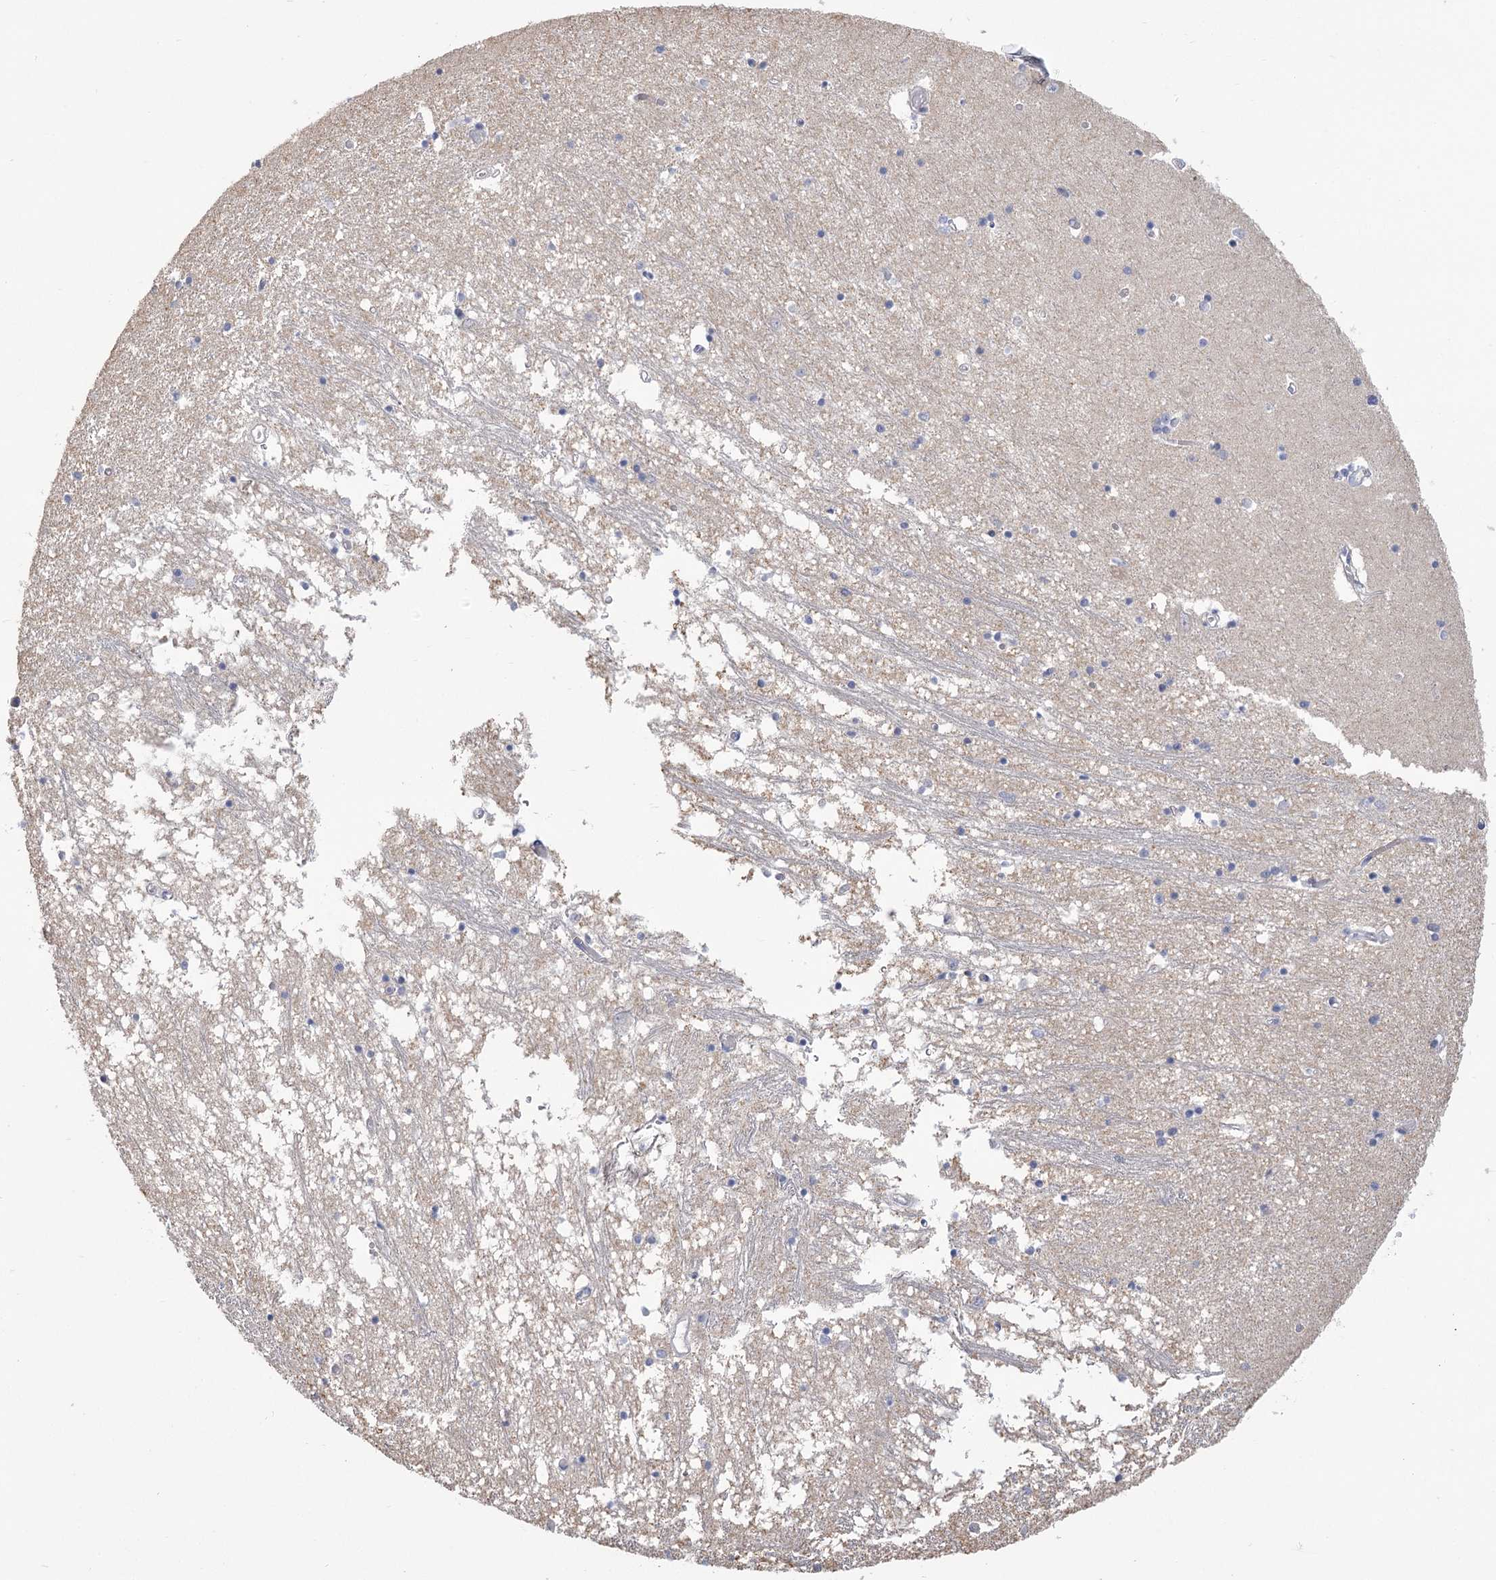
{"staining": {"intensity": "negative", "quantity": "none", "location": "none"}, "tissue": "hippocampus", "cell_type": "Glial cells", "image_type": "normal", "snomed": [{"axis": "morphology", "description": "Normal tissue, NOS"}, {"axis": "topography", "description": "Hippocampus"}], "caption": "Photomicrograph shows no significant protein positivity in glial cells of normal hippocampus. (Brightfield microscopy of DAB immunohistochemistry at high magnification).", "gene": "CNTLN", "patient": {"sex": "male", "age": 70}}